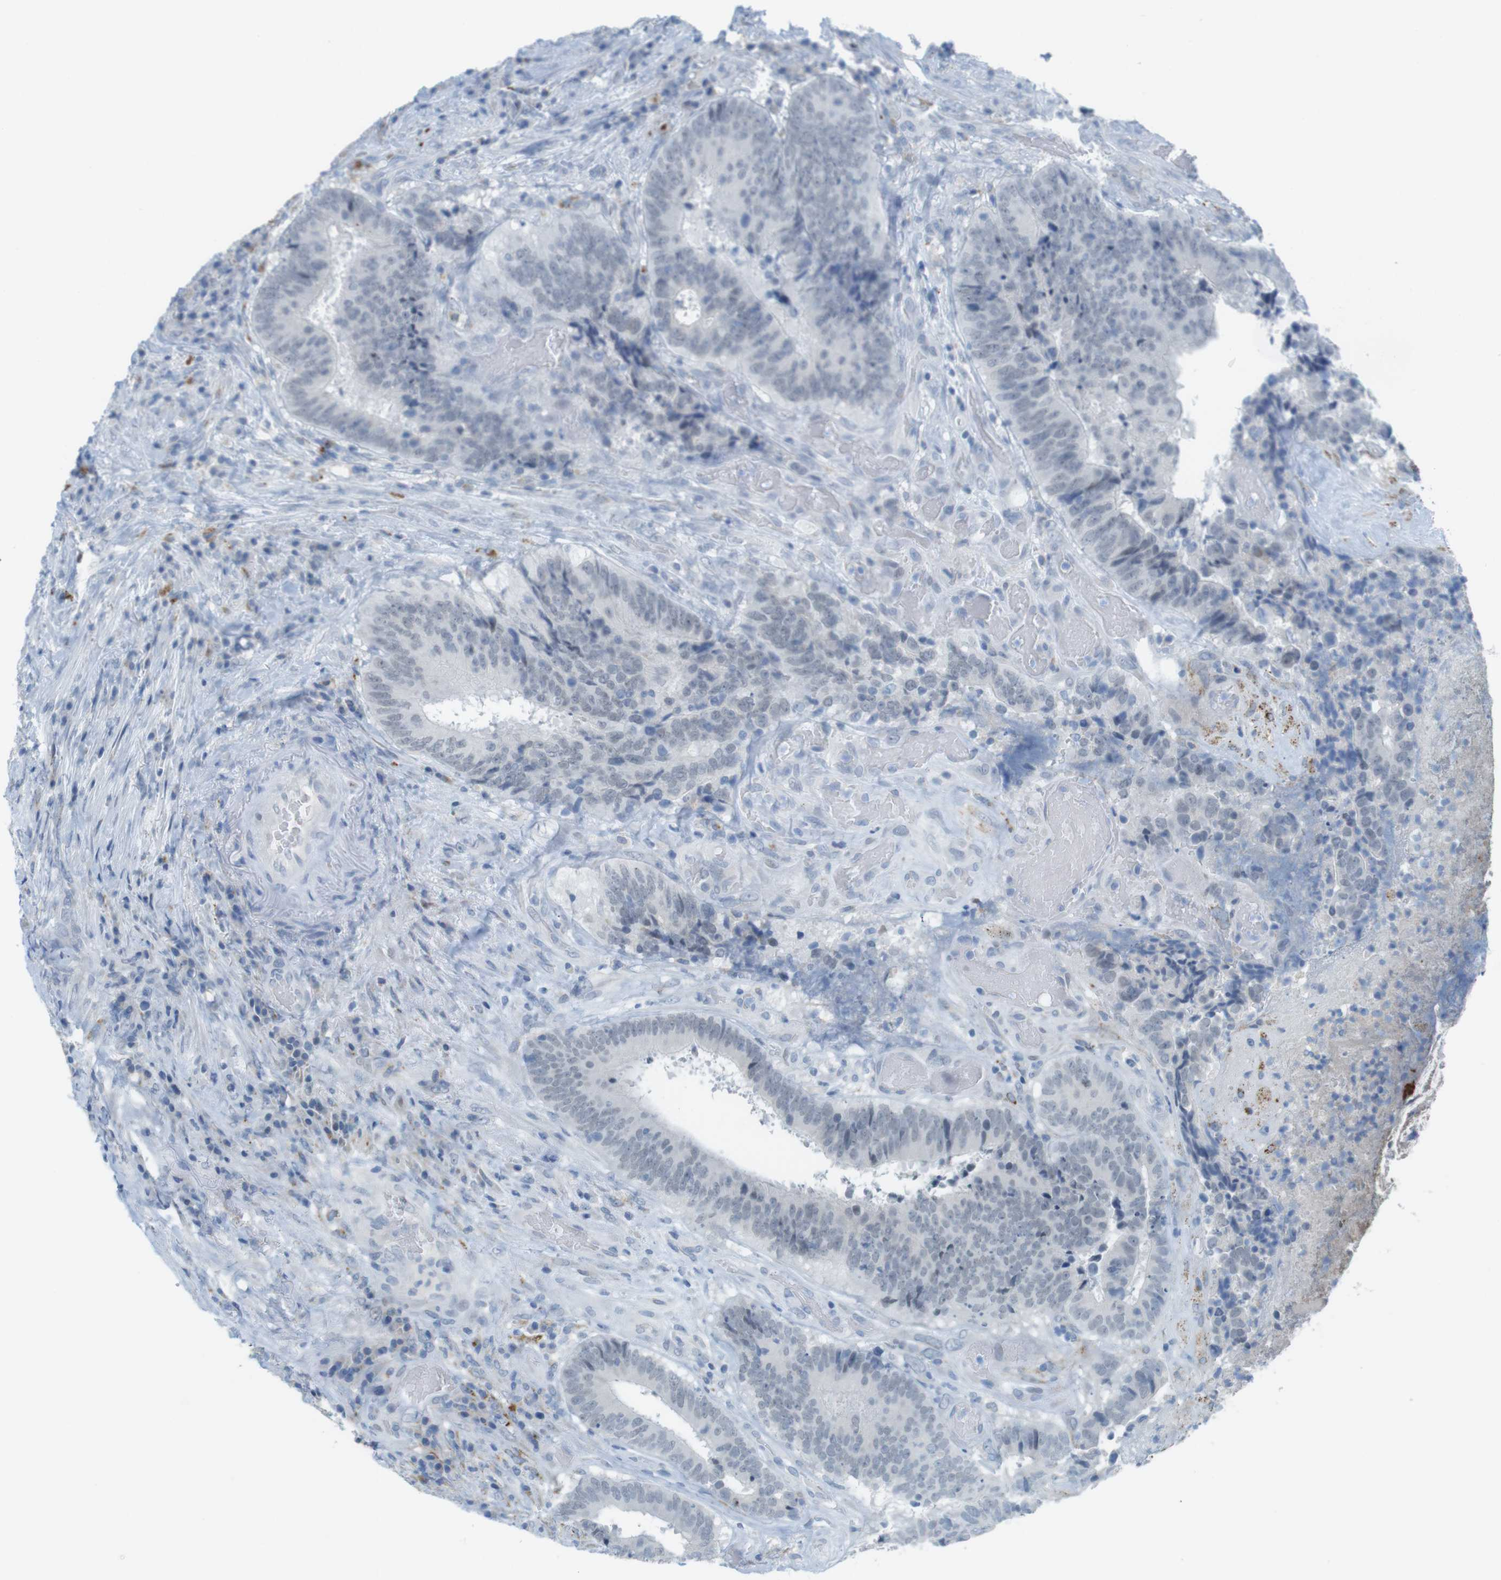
{"staining": {"intensity": "negative", "quantity": "none", "location": "none"}, "tissue": "colorectal cancer", "cell_type": "Tumor cells", "image_type": "cancer", "snomed": [{"axis": "morphology", "description": "Adenocarcinoma, NOS"}, {"axis": "topography", "description": "Rectum"}], "caption": "IHC of adenocarcinoma (colorectal) exhibits no expression in tumor cells.", "gene": "YIPF1", "patient": {"sex": "male", "age": 72}}